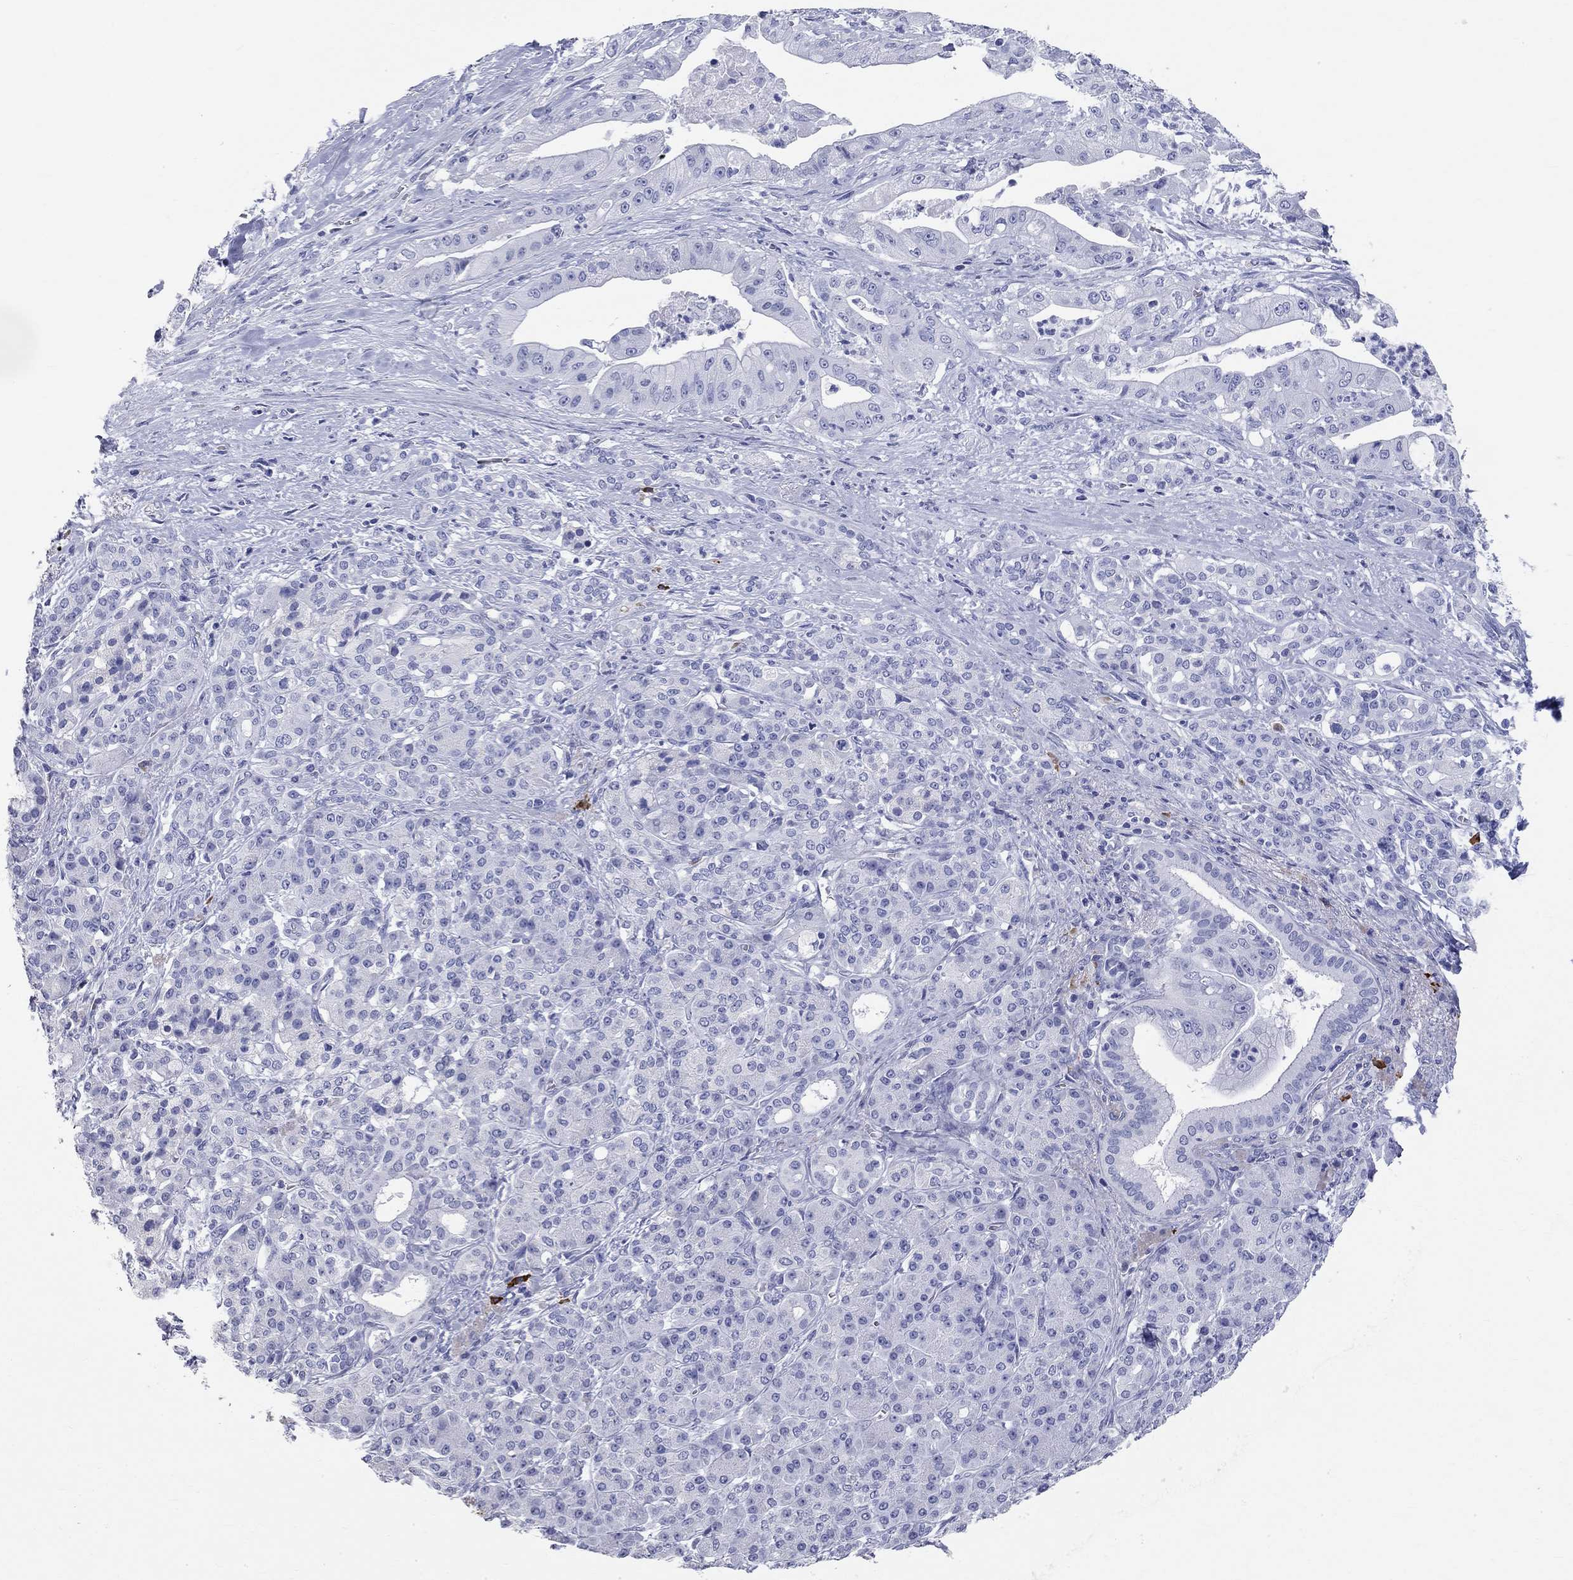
{"staining": {"intensity": "negative", "quantity": "none", "location": "none"}, "tissue": "pancreatic cancer", "cell_type": "Tumor cells", "image_type": "cancer", "snomed": [{"axis": "morphology", "description": "Normal tissue, NOS"}, {"axis": "morphology", "description": "Inflammation, NOS"}, {"axis": "morphology", "description": "Adenocarcinoma, NOS"}, {"axis": "topography", "description": "Pancreas"}], "caption": "Immunohistochemistry histopathology image of pancreatic cancer (adenocarcinoma) stained for a protein (brown), which reveals no expression in tumor cells. (Immunohistochemistry (ihc), brightfield microscopy, high magnification).", "gene": "PHOX2B", "patient": {"sex": "male", "age": 57}}